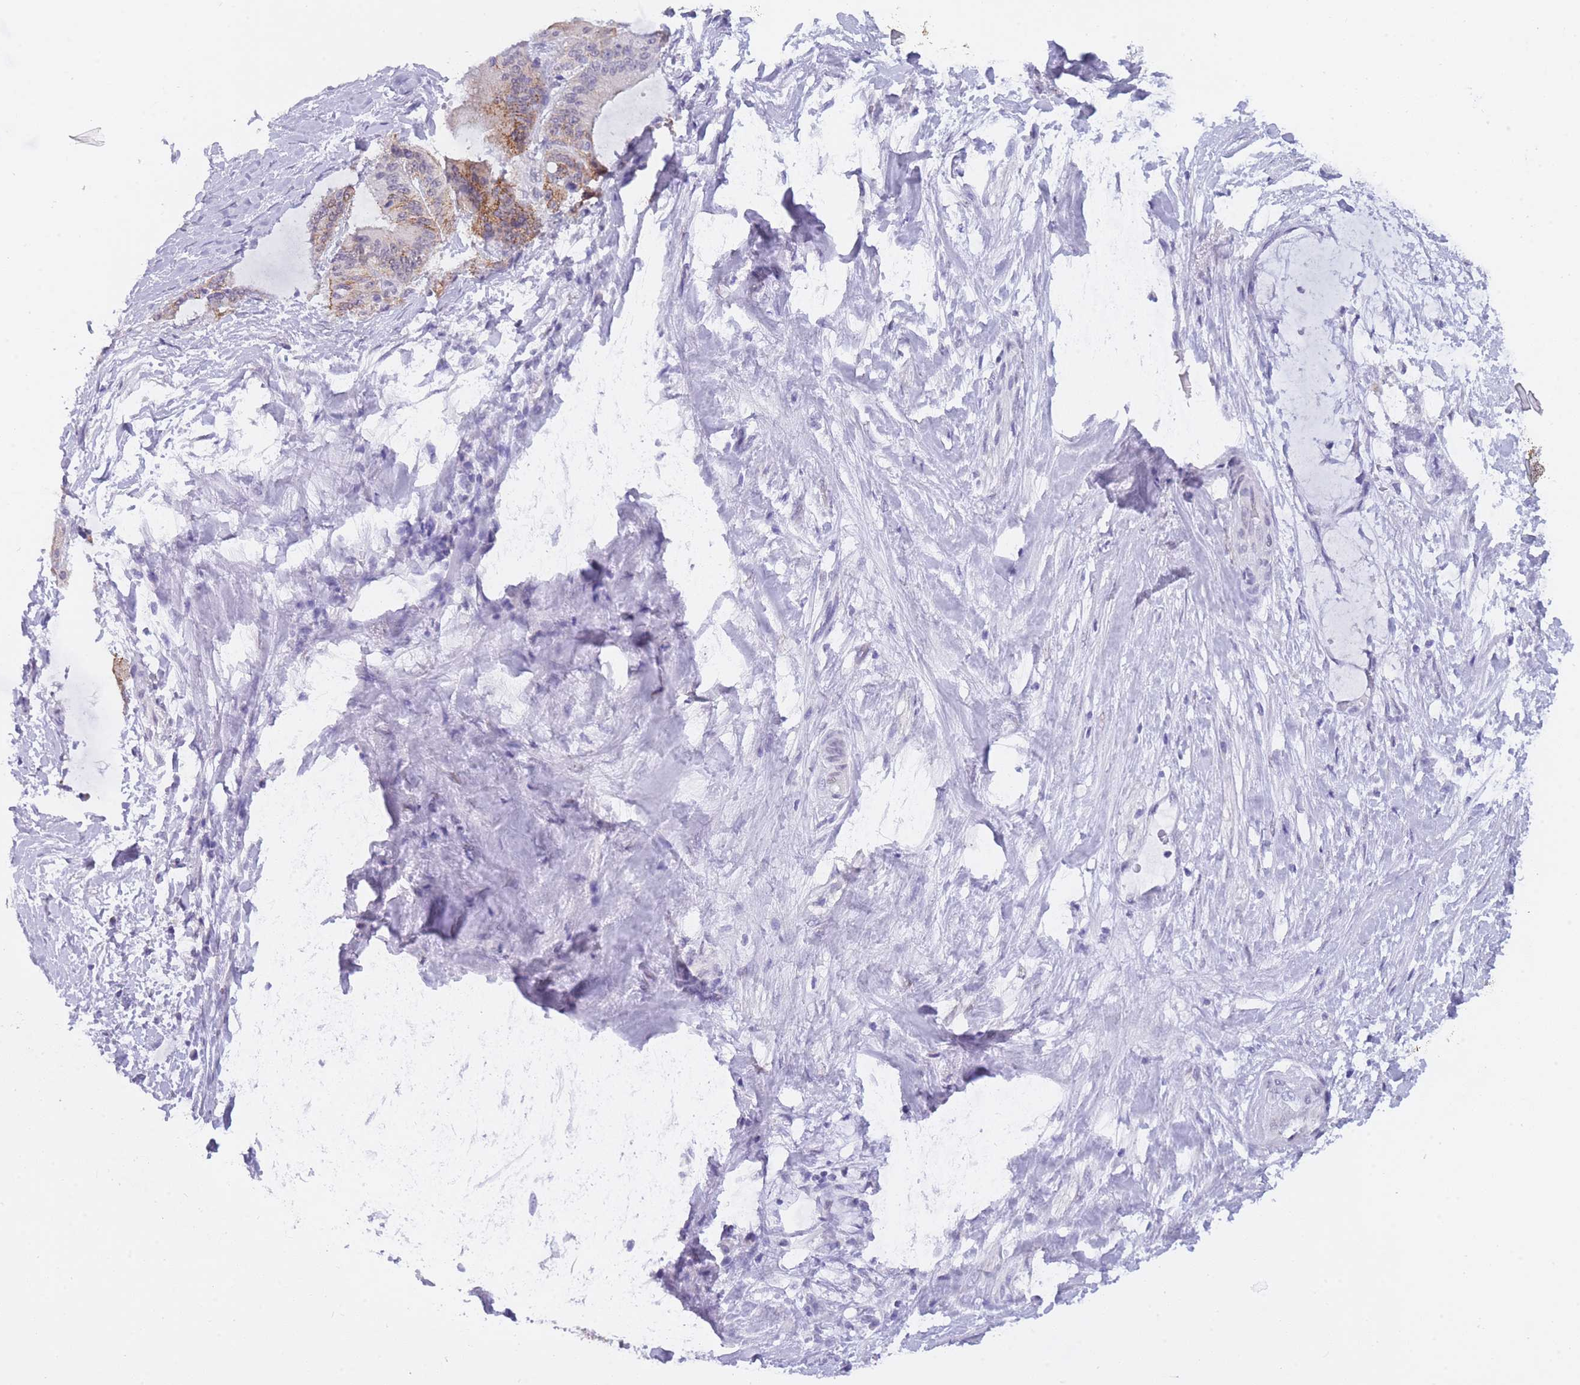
{"staining": {"intensity": "moderate", "quantity": "<25%", "location": "cytoplasmic/membranous"}, "tissue": "liver cancer", "cell_type": "Tumor cells", "image_type": "cancer", "snomed": [{"axis": "morphology", "description": "Normal tissue, NOS"}, {"axis": "morphology", "description": "Cholangiocarcinoma"}, {"axis": "topography", "description": "Liver"}, {"axis": "topography", "description": "Peripheral nerve tissue"}], "caption": "This is a micrograph of IHC staining of liver cancer (cholangiocarcinoma), which shows moderate expression in the cytoplasmic/membranous of tumor cells.", "gene": "FRAT2", "patient": {"sex": "female", "age": 73}}